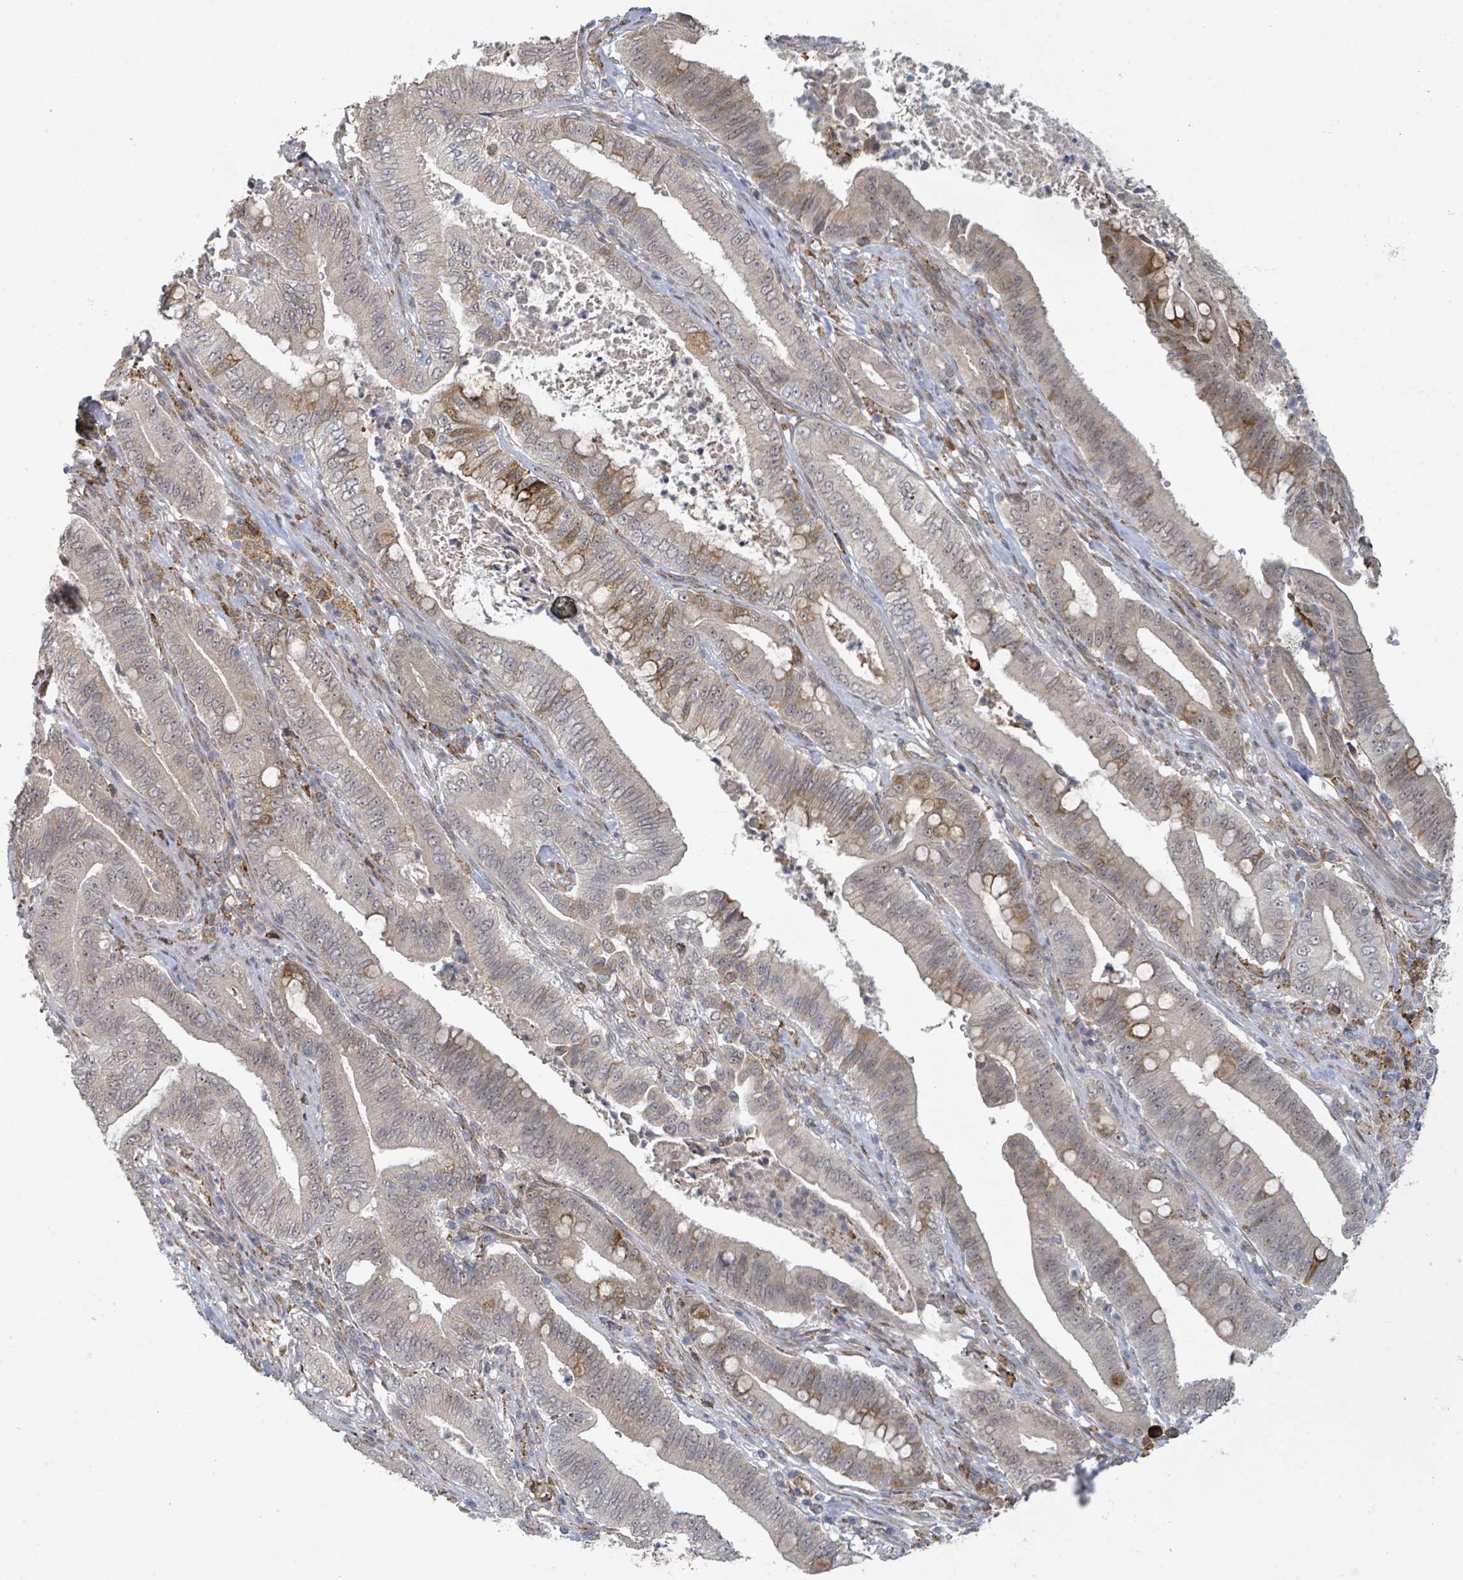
{"staining": {"intensity": "moderate", "quantity": "<25%", "location": "cytoplasmic/membranous"}, "tissue": "pancreatic cancer", "cell_type": "Tumor cells", "image_type": "cancer", "snomed": [{"axis": "morphology", "description": "Adenocarcinoma, NOS"}, {"axis": "topography", "description": "Pancreas"}], "caption": "Adenocarcinoma (pancreatic) stained with DAB (3,3'-diaminobenzidine) immunohistochemistry reveals low levels of moderate cytoplasmic/membranous staining in approximately <25% of tumor cells.", "gene": "SHROOM2", "patient": {"sex": "male", "age": 71}}